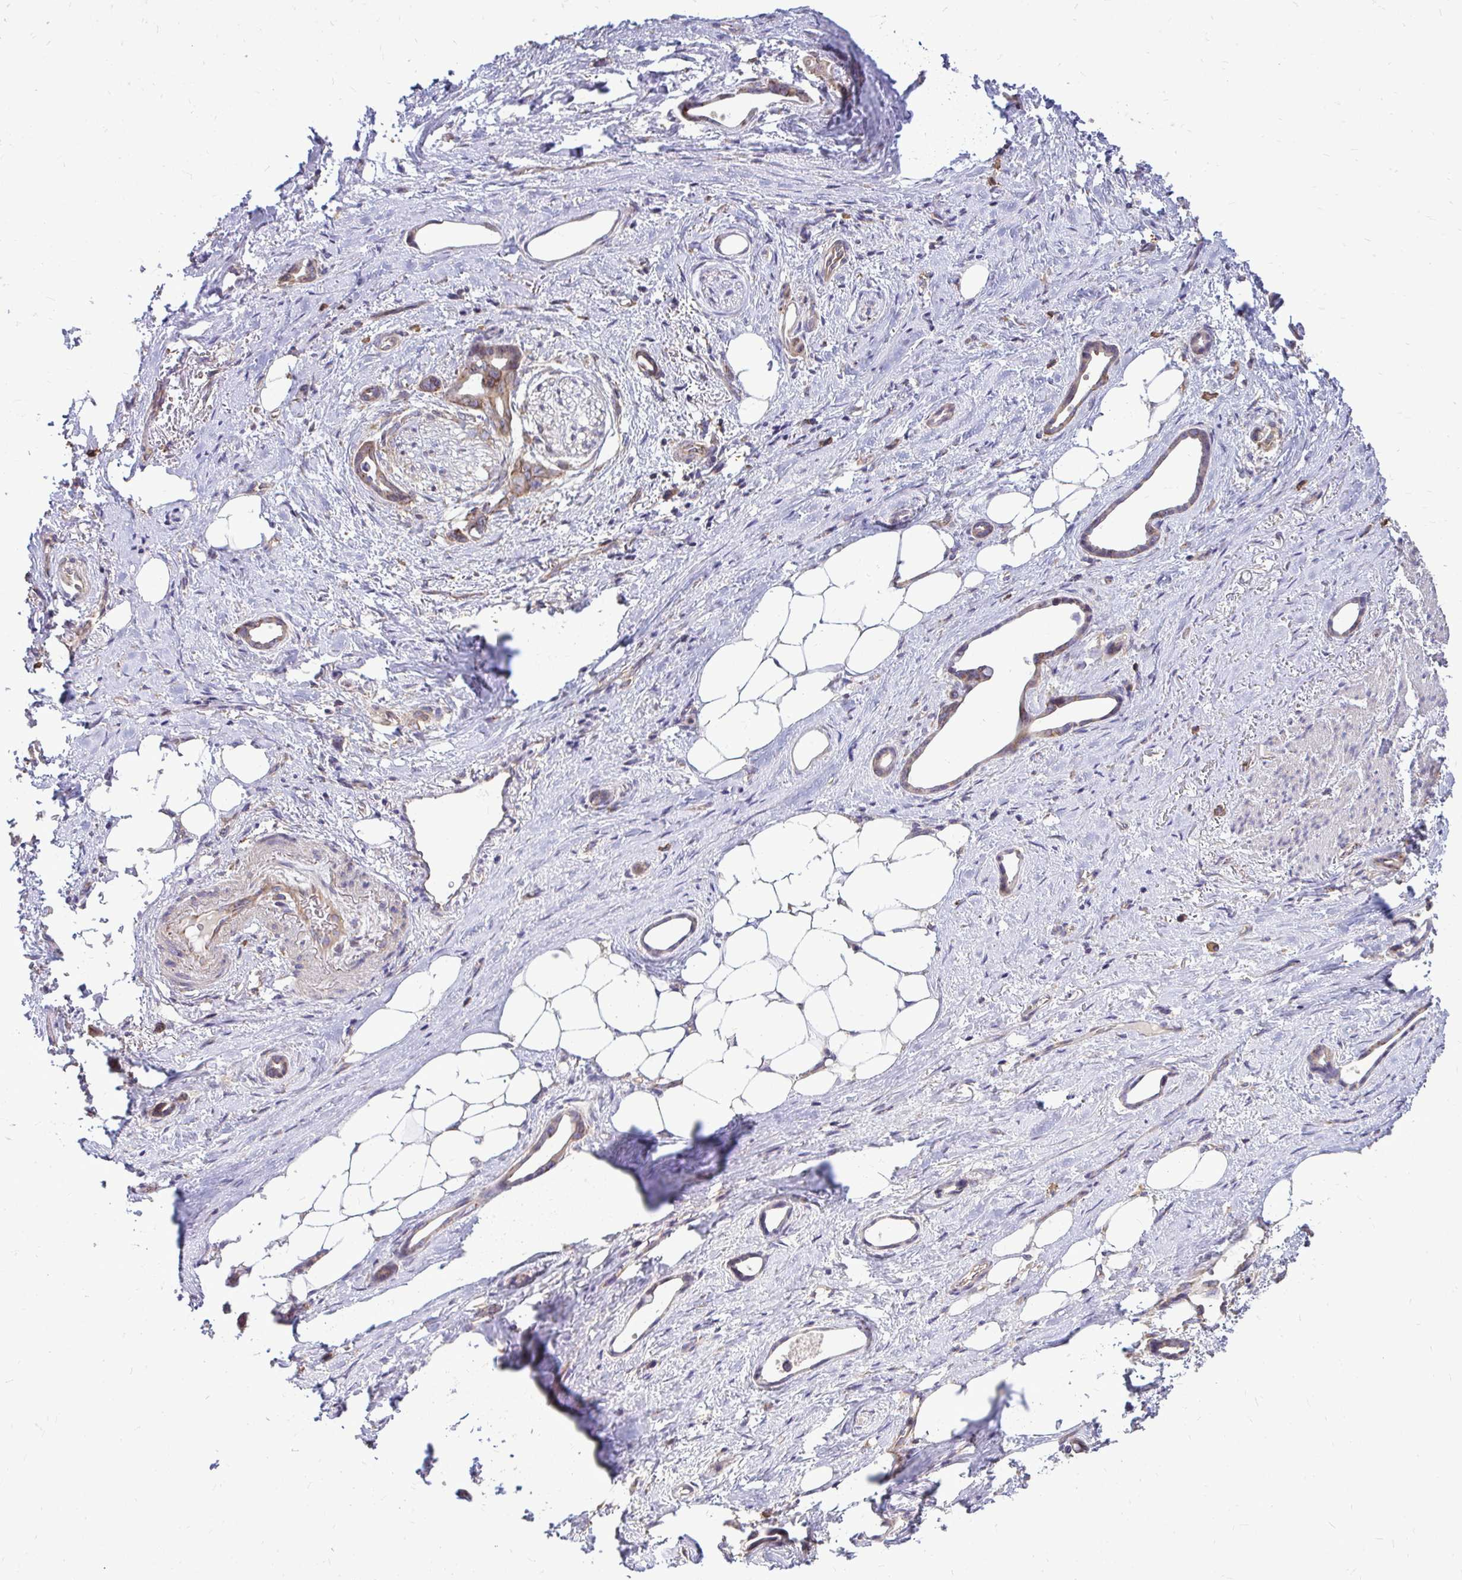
{"staining": {"intensity": "weak", "quantity": ">75%", "location": "cytoplasmic/membranous"}, "tissue": "stomach cancer", "cell_type": "Tumor cells", "image_type": "cancer", "snomed": [{"axis": "morphology", "description": "Adenocarcinoma, NOS"}, {"axis": "topography", "description": "Stomach, upper"}], "caption": "Approximately >75% of tumor cells in human stomach adenocarcinoma exhibit weak cytoplasmic/membranous protein positivity as visualized by brown immunohistochemical staining.", "gene": "FMR1", "patient": {"sex": "male", "age": 62}}